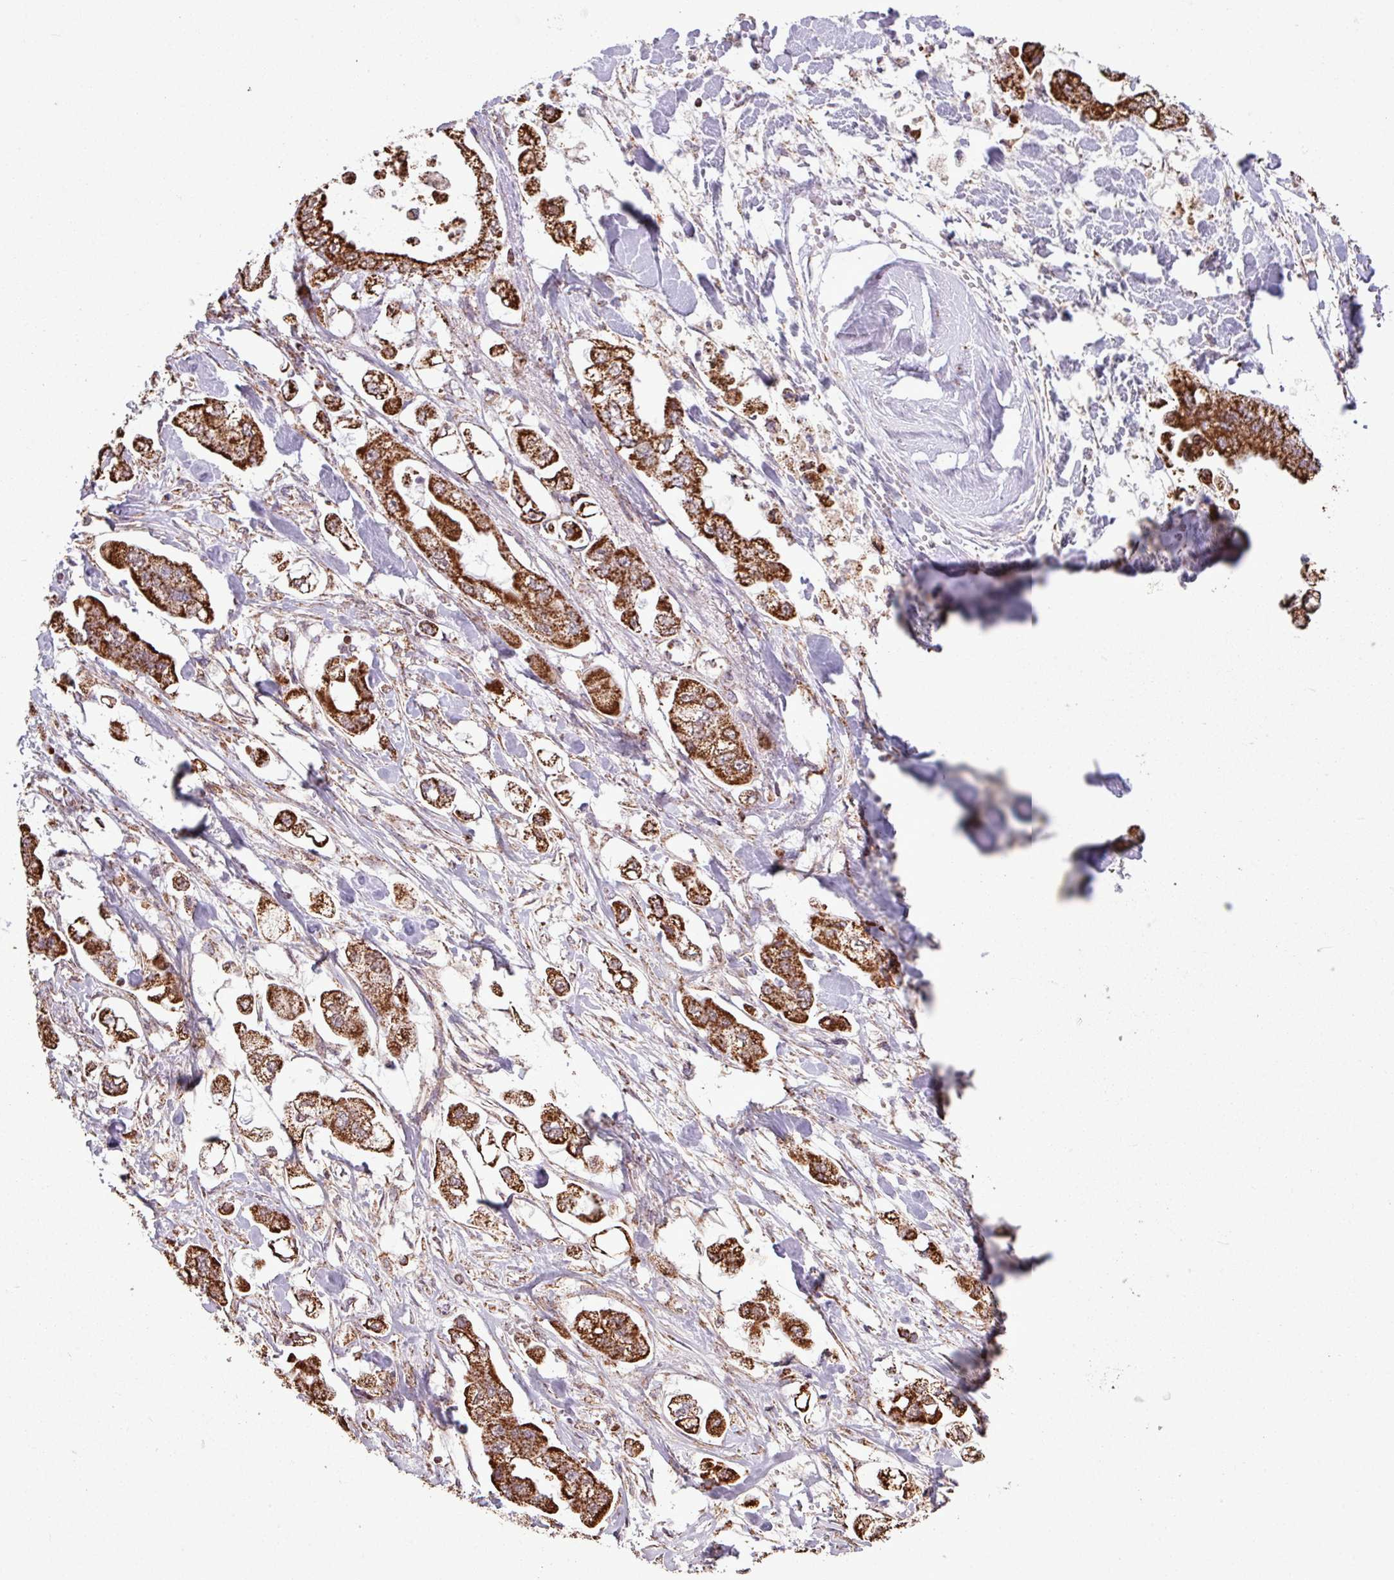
{"staining": {"intensity": "strong", "quantity": ">75%", "location": "cytoplasmic/membranous"}, "tissue": "stomach cancer", "cell_type": "Tumor cells", "image_type": "cancer", "snomed": [{"axis": "morphology", "description": "Adenocarcinoma, NOS"}, {"axis": "topography", "description": "Stomach"}], "caption": "Protein expression by immunohistochemistry exhibits strong cytoplasmic/membranous staining in about >75% of tumor cells in stomach adenocarcinoma.", "gene": "ALG8", "patient": {"sex": "male", "age": 62}}